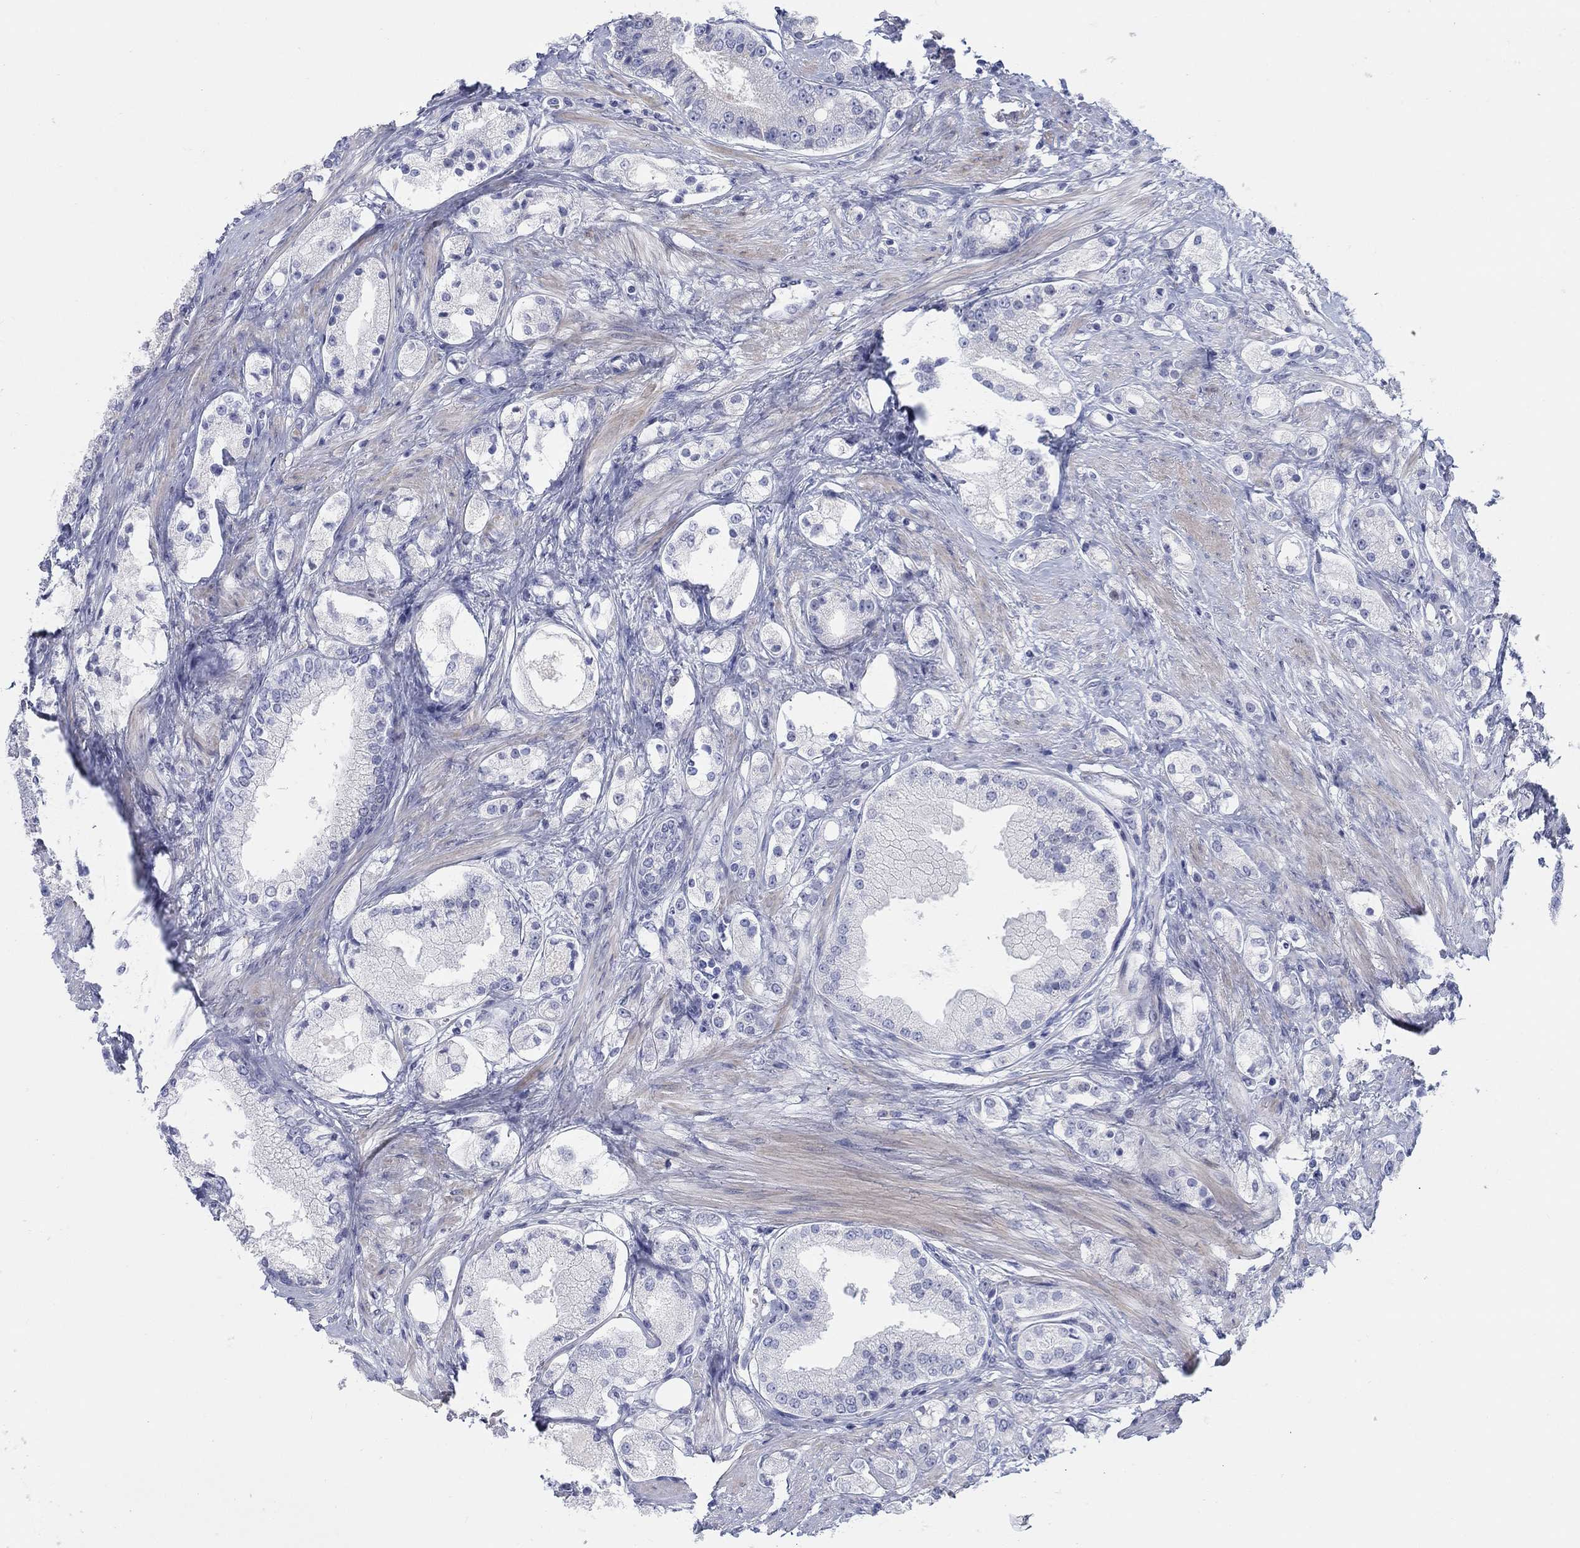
{"staining": {"intensity": "negative", "quantity": "none", "location": "none"}, "tissue": "prostate cancer", "cell_type": "Tumor cells", "image_type": "cancer", "snomed": [{"axis": "morphology", "description": "Adenocarcinoma, NOS"}, {"axis": "topography", "description": "Prostate and seminal vesicle, NOS"}, {"axis": "topography", "description": "Prostate"}], "caption": "This is an immunohistochemistry histopathology image of prostate cancer (adenocarcinoma). There is no positivity in tumor cells.", "gene": "HEATR4", "patient": {"sex": "male", "age": 67}}